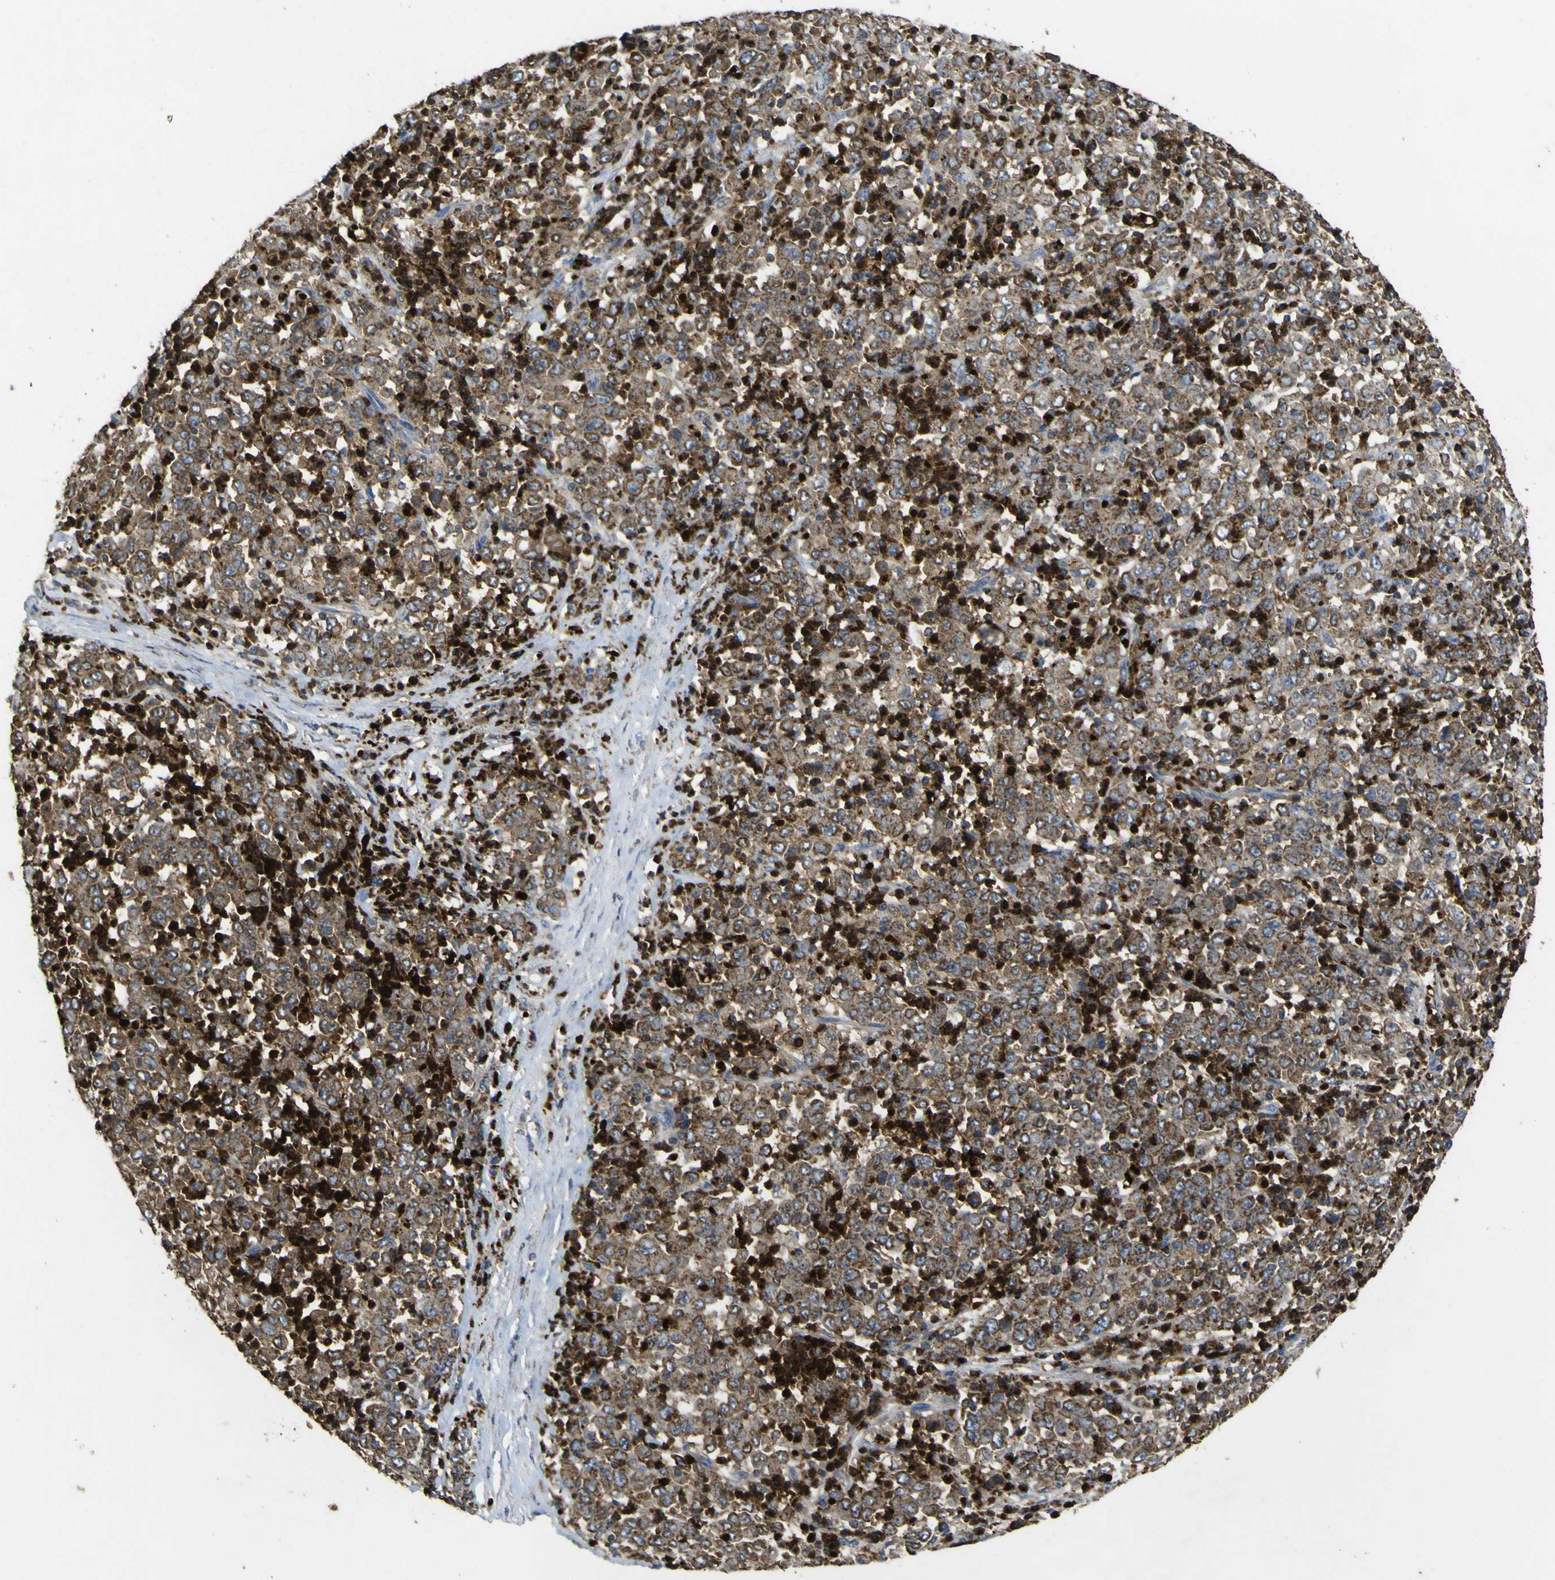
{"staining": {"intensity": "moderate", "quantity": ">75%", "location": "cytoplasmic/membranous"}, "tissue": "stomach cancer", "cell_type": "Tumor cells", "image_type": "cancer", "snomed": [{"axis": "morphology", "description": "Adenocarcinoma, NOS"}, {"axis": "topography", "description": "Stomach, lower"}], "caption": "Protein analysis of stomach cancer tissue shows moderate cytoplasmic/membranous expression in about >75% of tumor cells.", "gene": "ACSL3", "patient": {"sex": "female", "age": 71}}